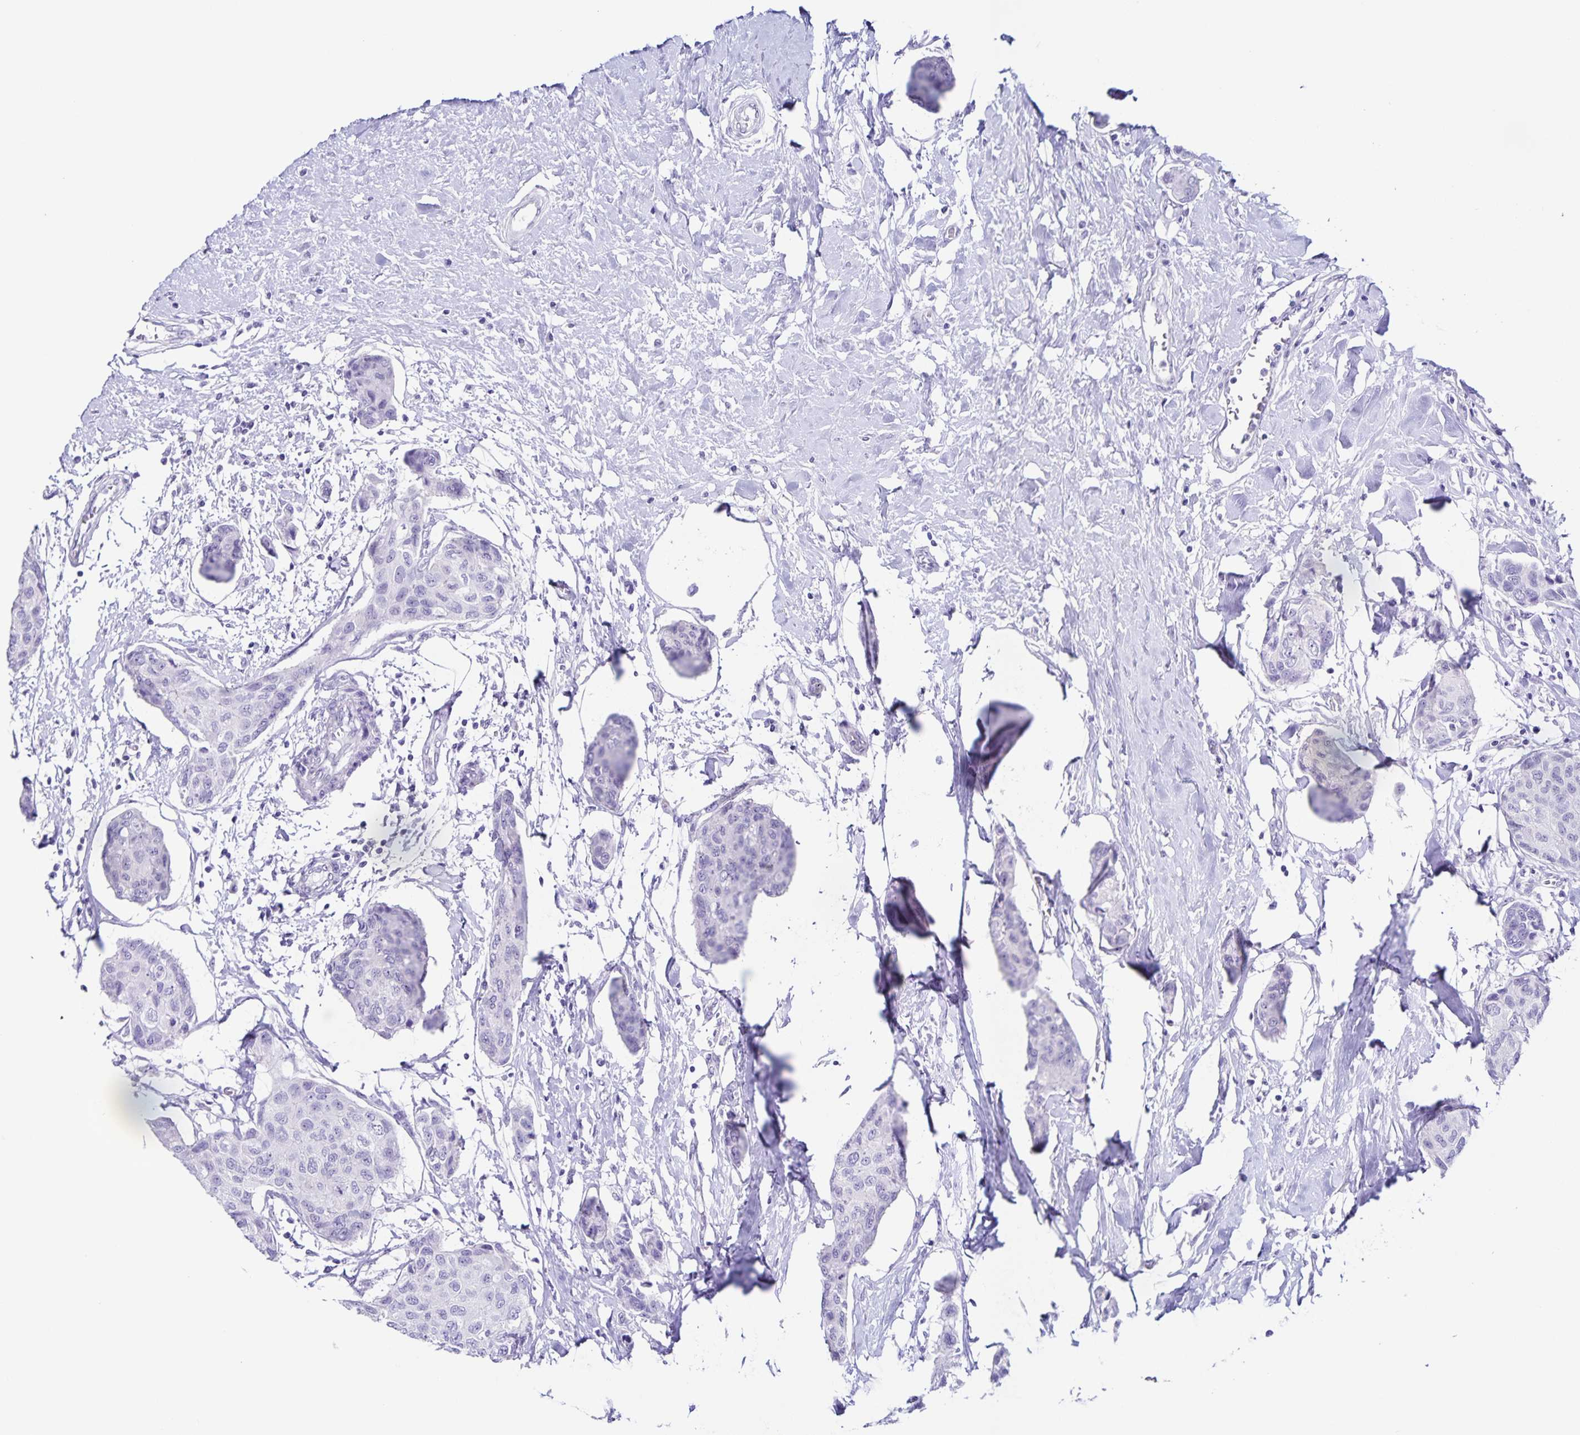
{"staining": {"intensity": "negative", "quantity": "none", "location": "none"}, "tissue": "breast cancer", "cell_type": "Tumor cells", "image_type": "cancer", "snomed": [{"axis": "morphology", "description": "Duct carcinoma"}, {"axis": "topography", "description": "Breast"}], "caption": "Protein analysis of breast cancer (infiltrating ductal carcinoma) exhibits no significant staining in tumor cells. (DAB immunohistochemistry (IHC), high magnification).", "gene": "FAM170A", "patient": {"sex": "female", "age": 80}}